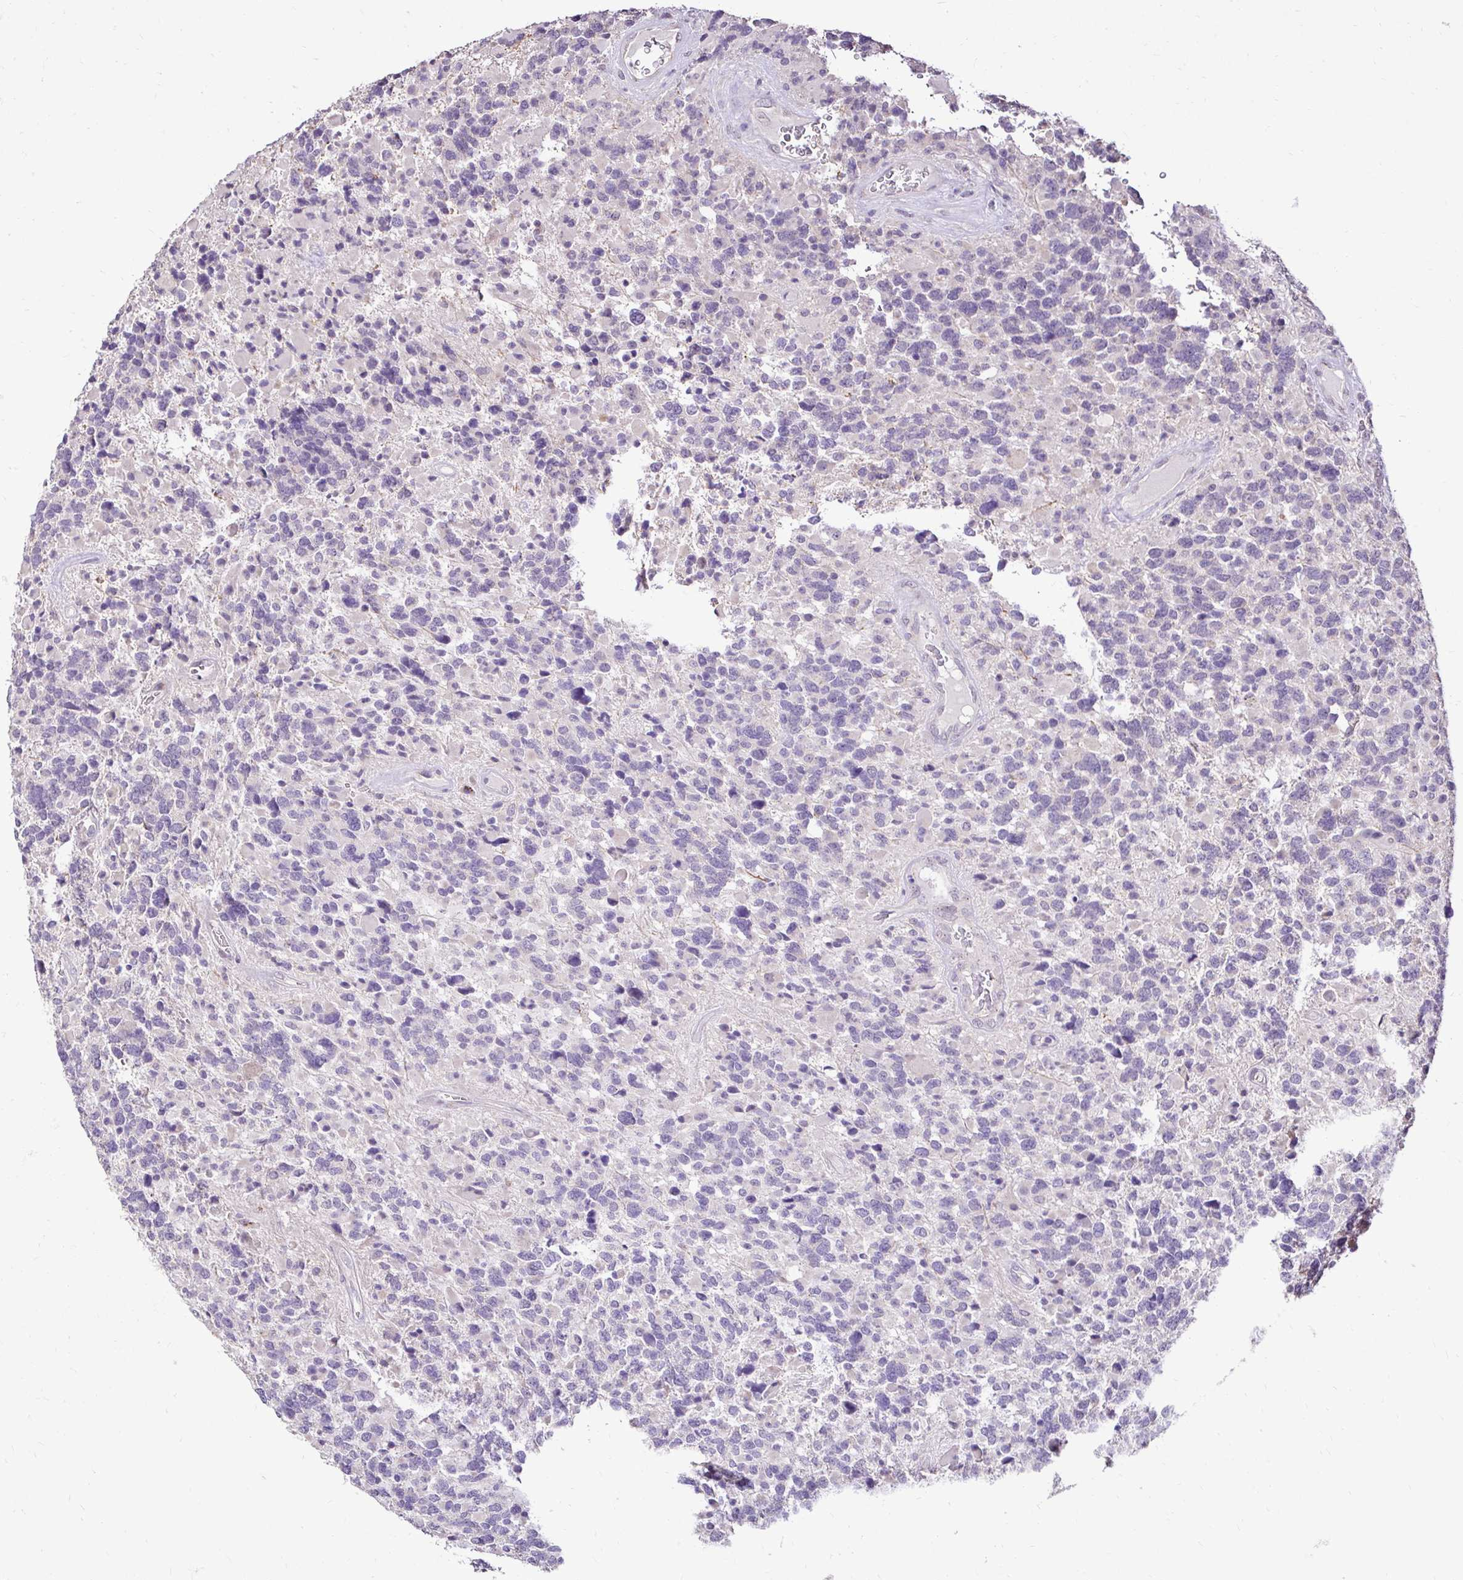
{"staining": {"intensity": "negative", "quantity": "none", "location": "none"}, "tissue": "glioma", "cell_type": "Tumor cells", "image_type": "cancer", "snomed": [{"axis": "morphology", "description": "Glioma, malignant, High grade"}, {"axis": "topography", "description": "Brain"}], "caption": "IHC photomicrograph of neoplastic tissue: human glioma stained with DAB (3,3'-diaminobenzidine) shows no significant protein staining in tumor cells.", "gene": "KIAA1210", "patient": {"sex": "female", "age": 40}}